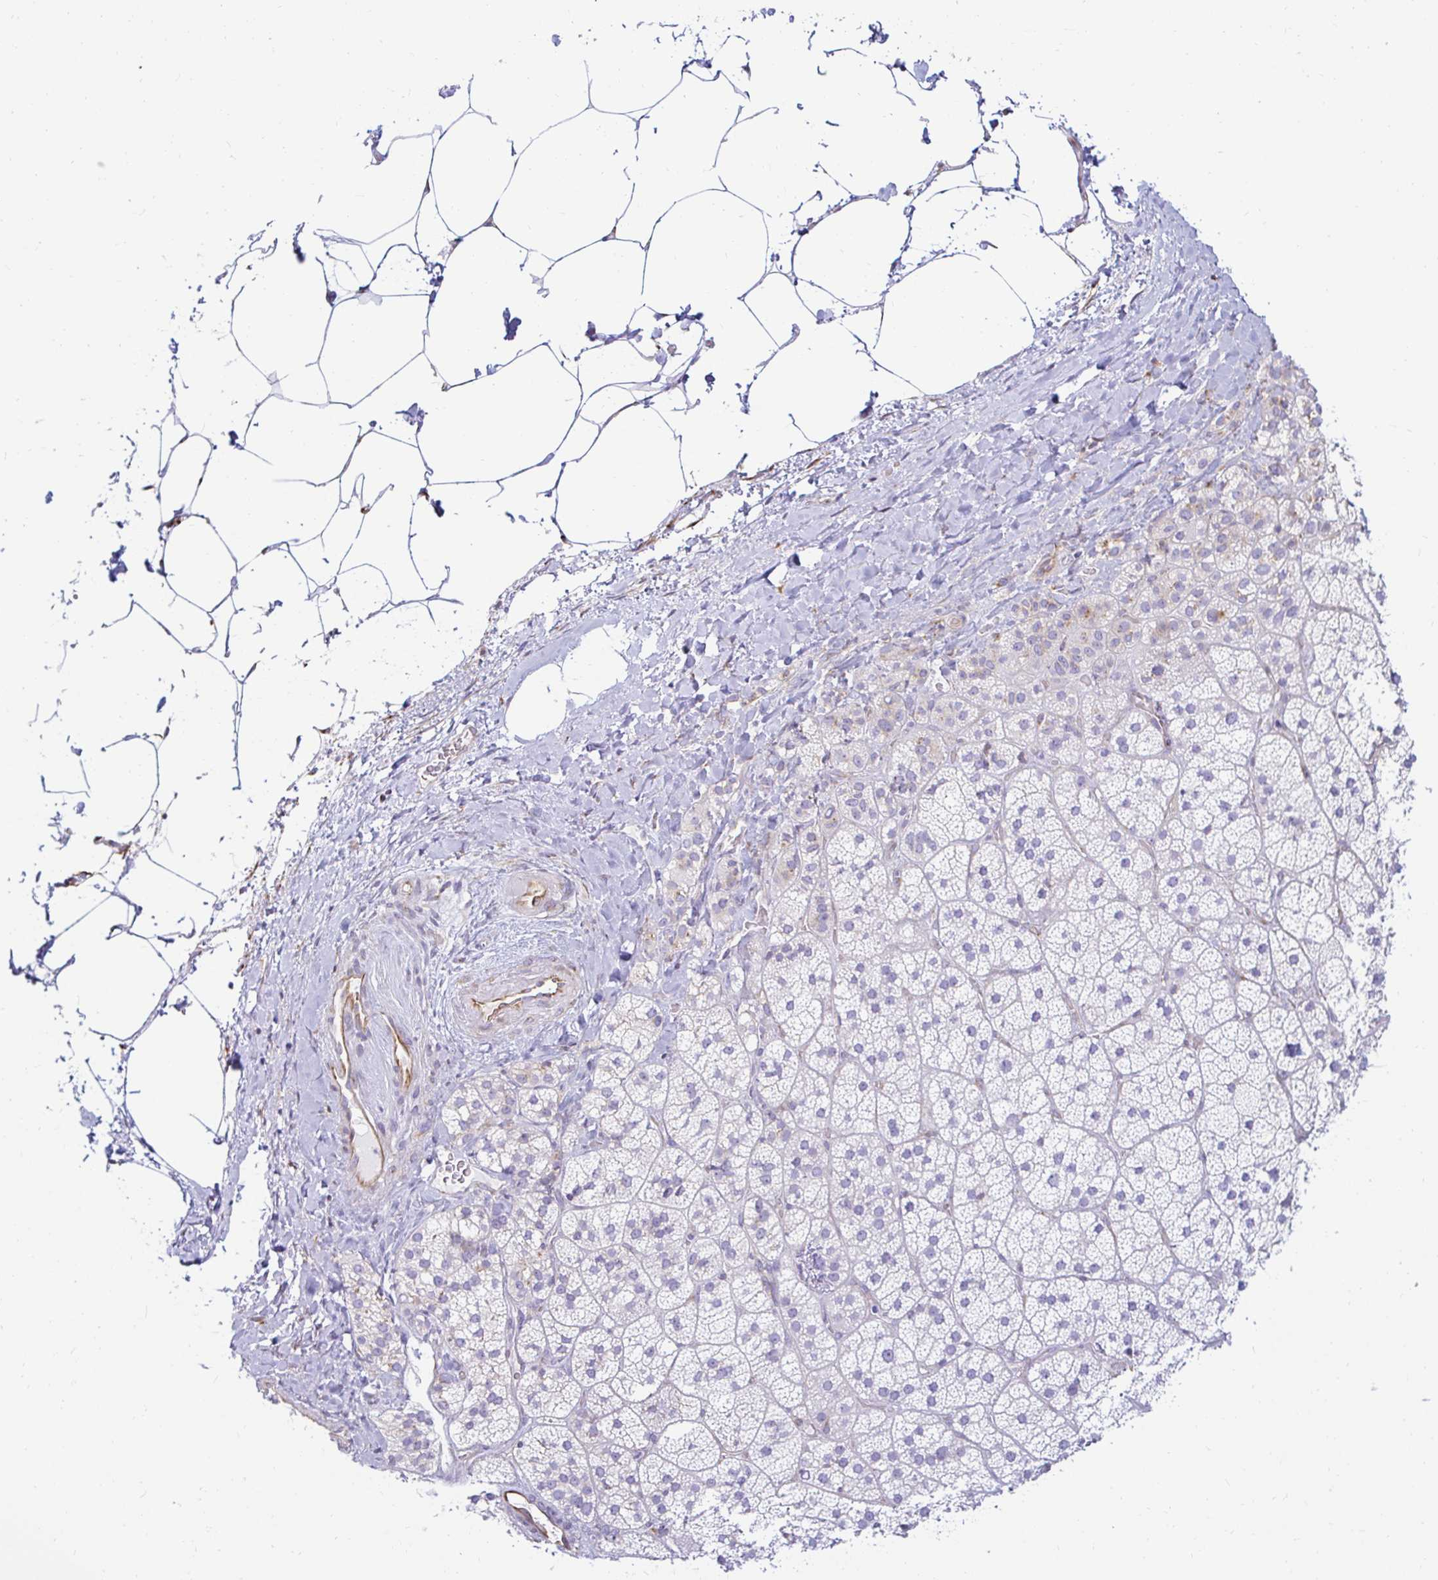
{"staining": {"intensity": "negative", "quantity": "none", "location": "none"}, "tissue": "adrenal gland", "cell_type": "Glandular cells", "image_type": "normal", "snomed": [{"axis": "morphology", "description": "Normal tissue, NOS"}, {"axis": "topography", "description": "Adrenal gland"}], "caption": "Image shows no protein expression in glandular cells of unremarkable adrenal gland. Nuclei are stained in blue.", "gene": "CAPSL", "patient": {"sex": "male", "age": 57}}